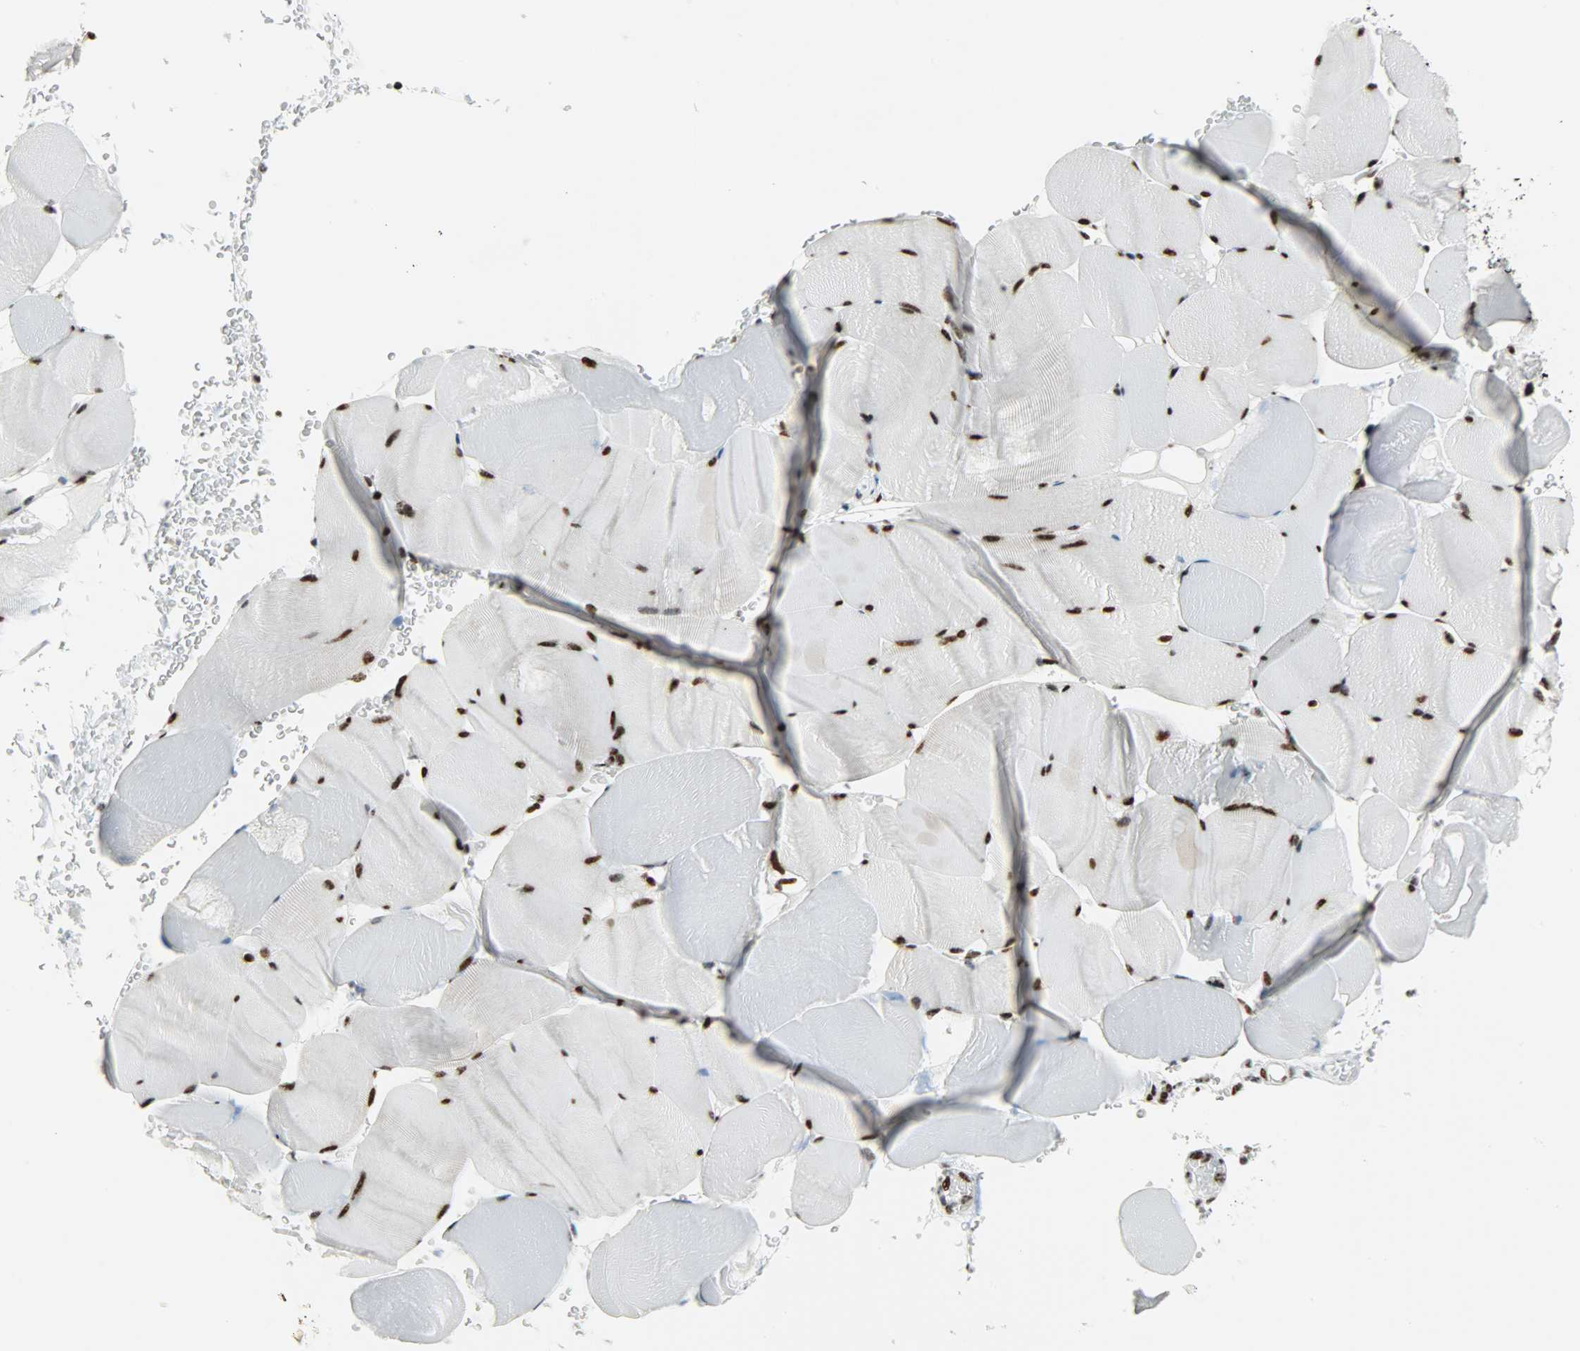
{"staining": {"intensity": "strong", "quantity": ">75%", "location": "nuclear"}, "tissue": "skeletal muscle", "cell_type": "Myocytes", "image_type": "normal", "snomed": [{"axis": "morphology", "description": "Normal tissue, NOS"}, {"axis": "topography", "description": "Skeletal muscle"}], "caption": "Approximately >75% of myocytes in normal human skeletal muscle reveal strong nuclear protein positivity as visualized by brown immunohistochemical staining.", "gene": "SNRPA", "patient": {"sex": "male", "age": 62}}